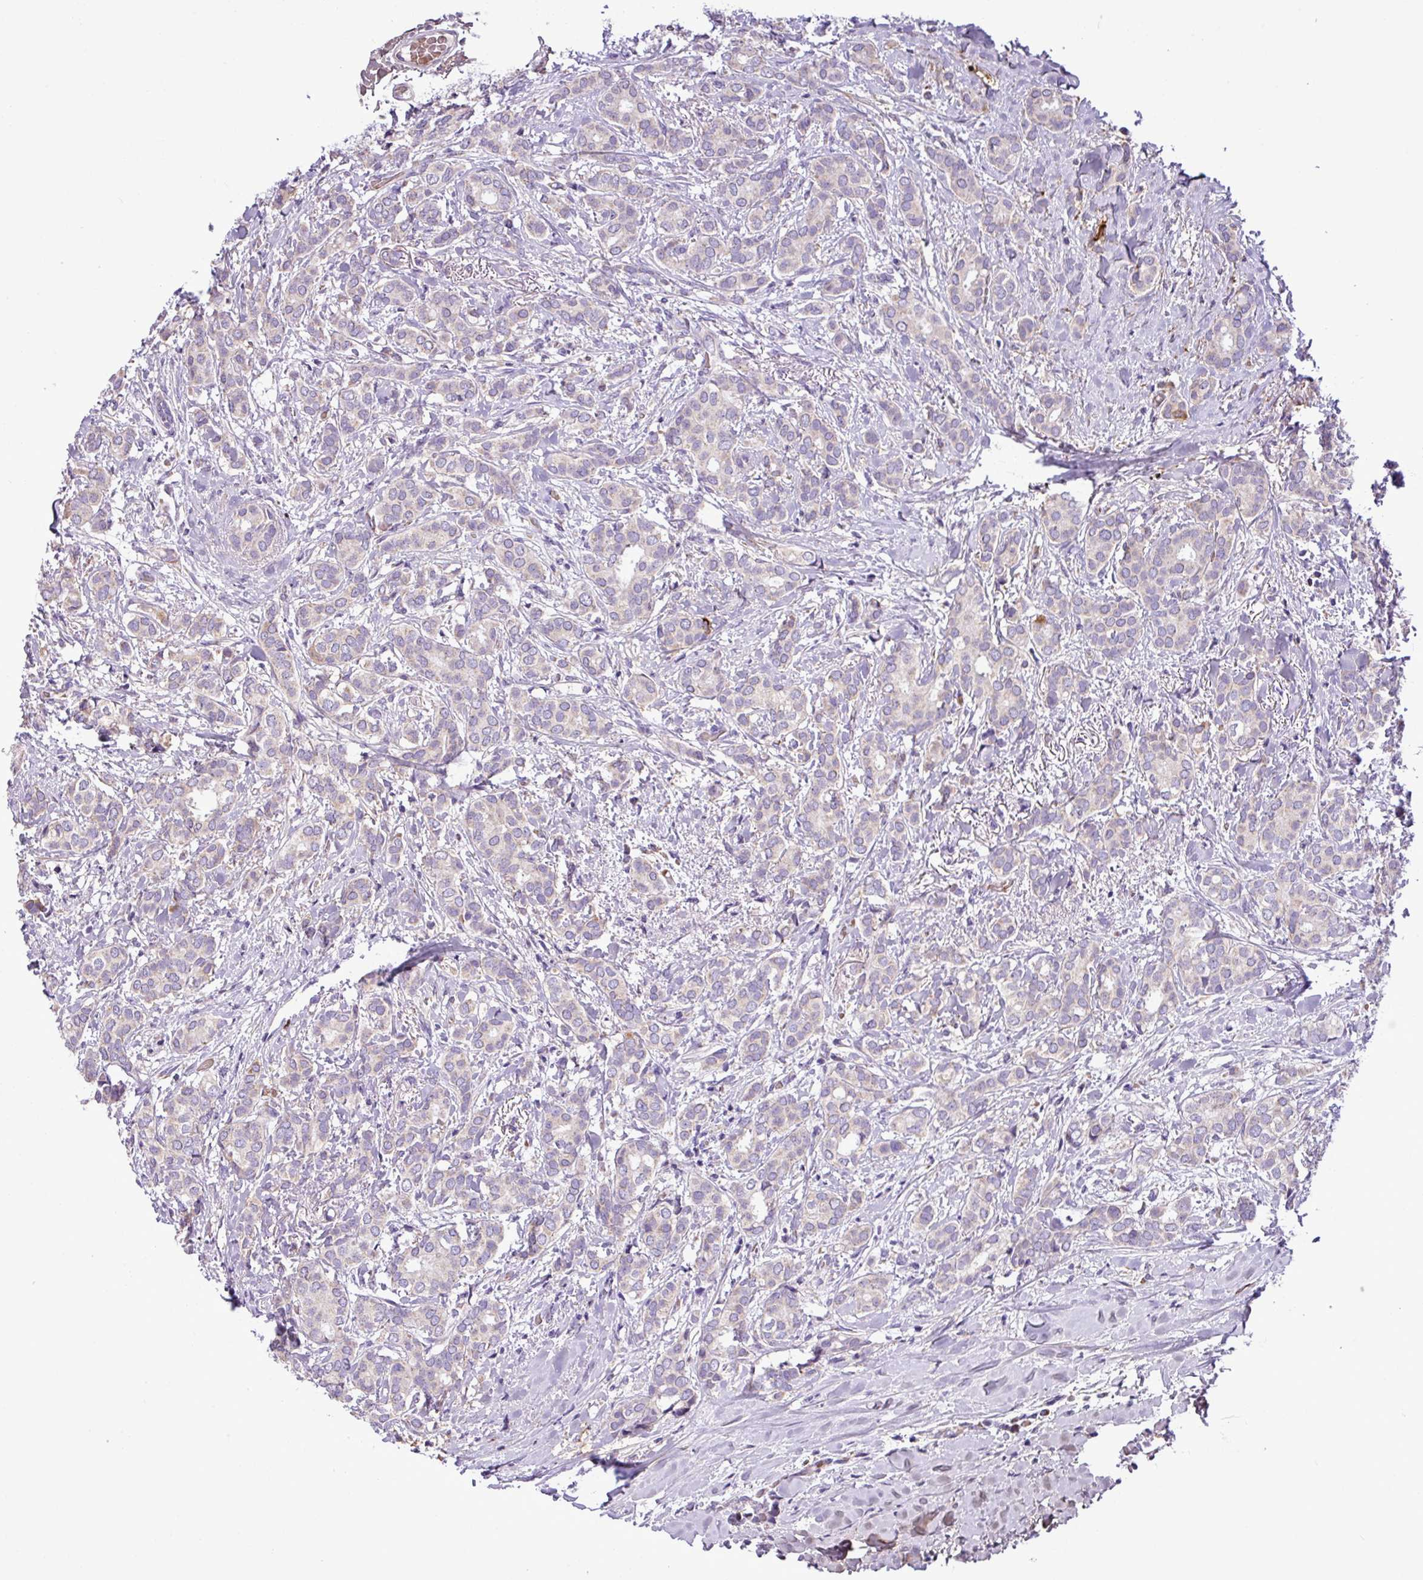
{"staining": {"intensity": "negative", "quantity": "none", "location": "none"}, "tissue": "breast cancer", "cell_type": "Tumor cells", "image_type": "cancer", "snomed": [{"axis": "morphology", "description": "Duct carcinoma"}, {"axis": "topography", "description": "Breast"}], "caption": "DAB immunohistochemical staining of breast cancer displays no significant positivity in tumor cells.", "gene": "FAM183A", "patient": {"sex": "female", "age": 73}}